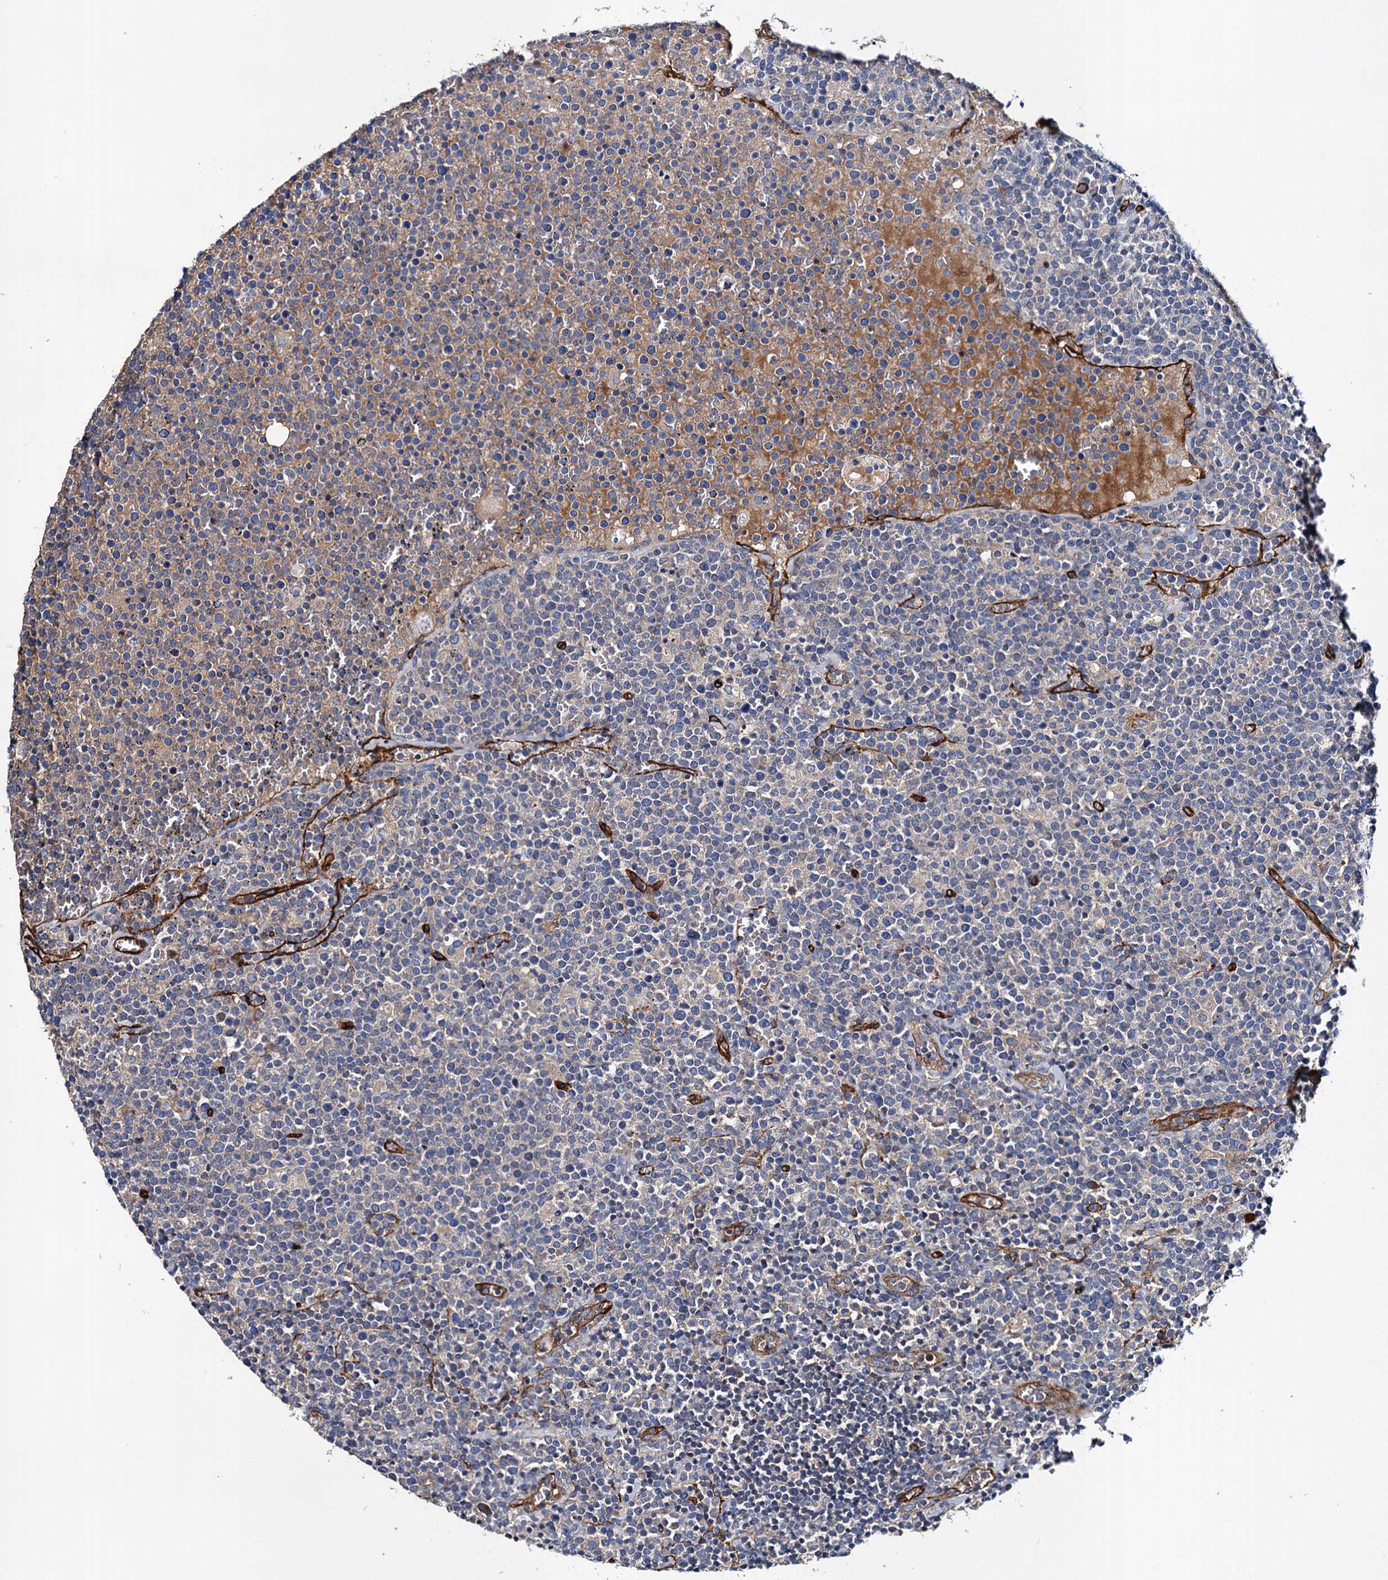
{"staining": {"intensity": "negative", "quantity": "none", "location": "none"}, "tissue": "lymphoma", "cell_type": "Tumor cells", "image_type": "cancer", "snomed": [{"axis": "morphology", "description": "Malignant lymphoma, non-Hodgkin's type, High grade"}, {"axis": "topography", "description": "Lymph node"}], "caption": "This is an IHC histopathology image of high-grade malignant lymphoma, non-Hodgkin's type. There is no staining in tumor cells.", "gene": "CACNA1C", "patient": {"sex": "male", "age": 61}}